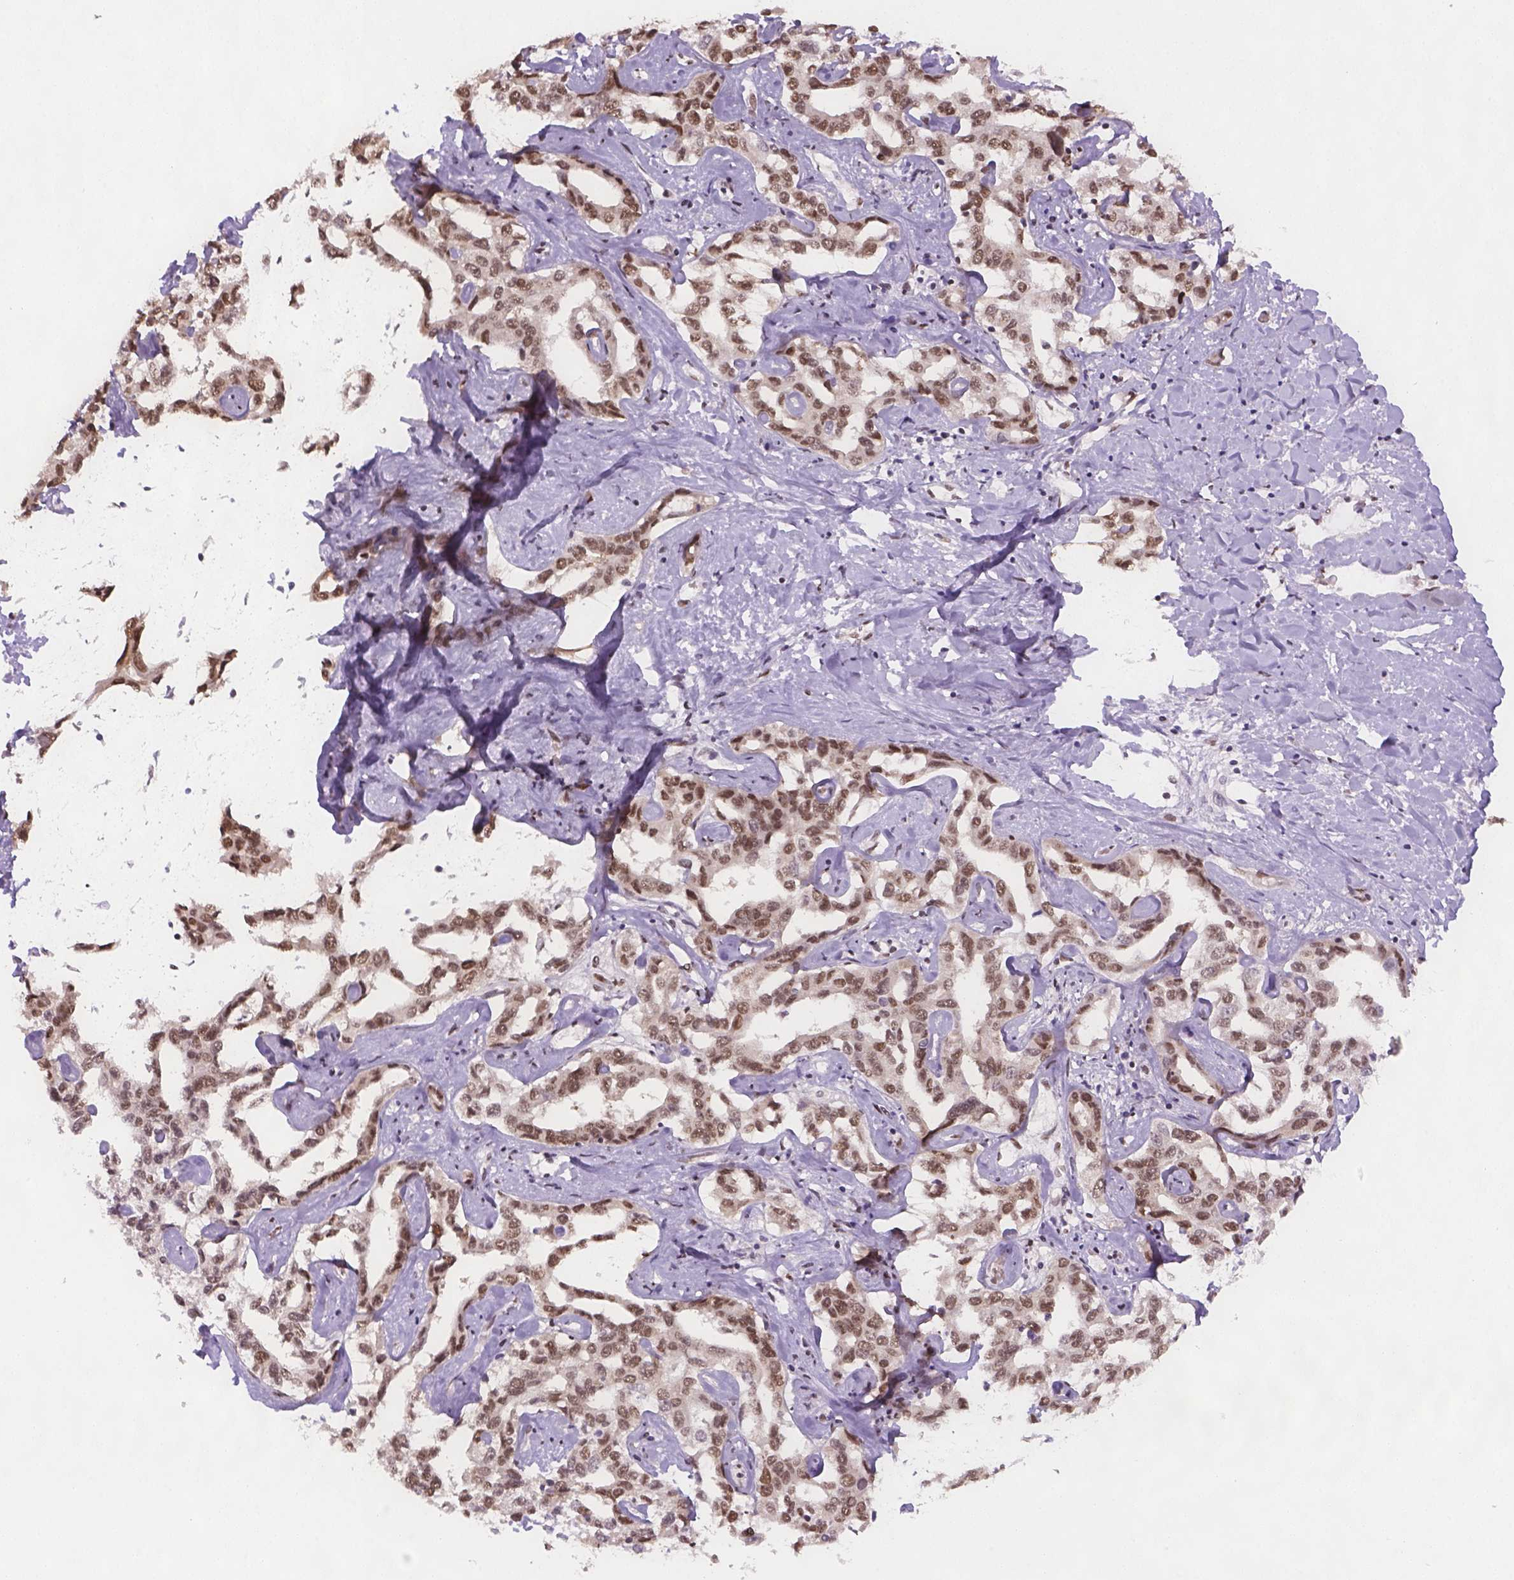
{"staining": {"intensity": "moderate", "quantity": ">75%", "location": "nuclear"}, "tissue": "liver cancer", "cell_type": "Tumor cells", "image_type": "cancer", "snomed": [{"axis": "morphology", "description": "Cholangiocarcinoma"}, {"axis": "topography", "description": "Liver"}], "caption": "A histopathology image showing moderate nuclear staining in approximately >75% of tumor cells in cholangiocarcinoma (liver), as visualized by brown immunohistochemical staining.", "gene": "FANCE", "patient": {"sex": "male", "age": 59}}